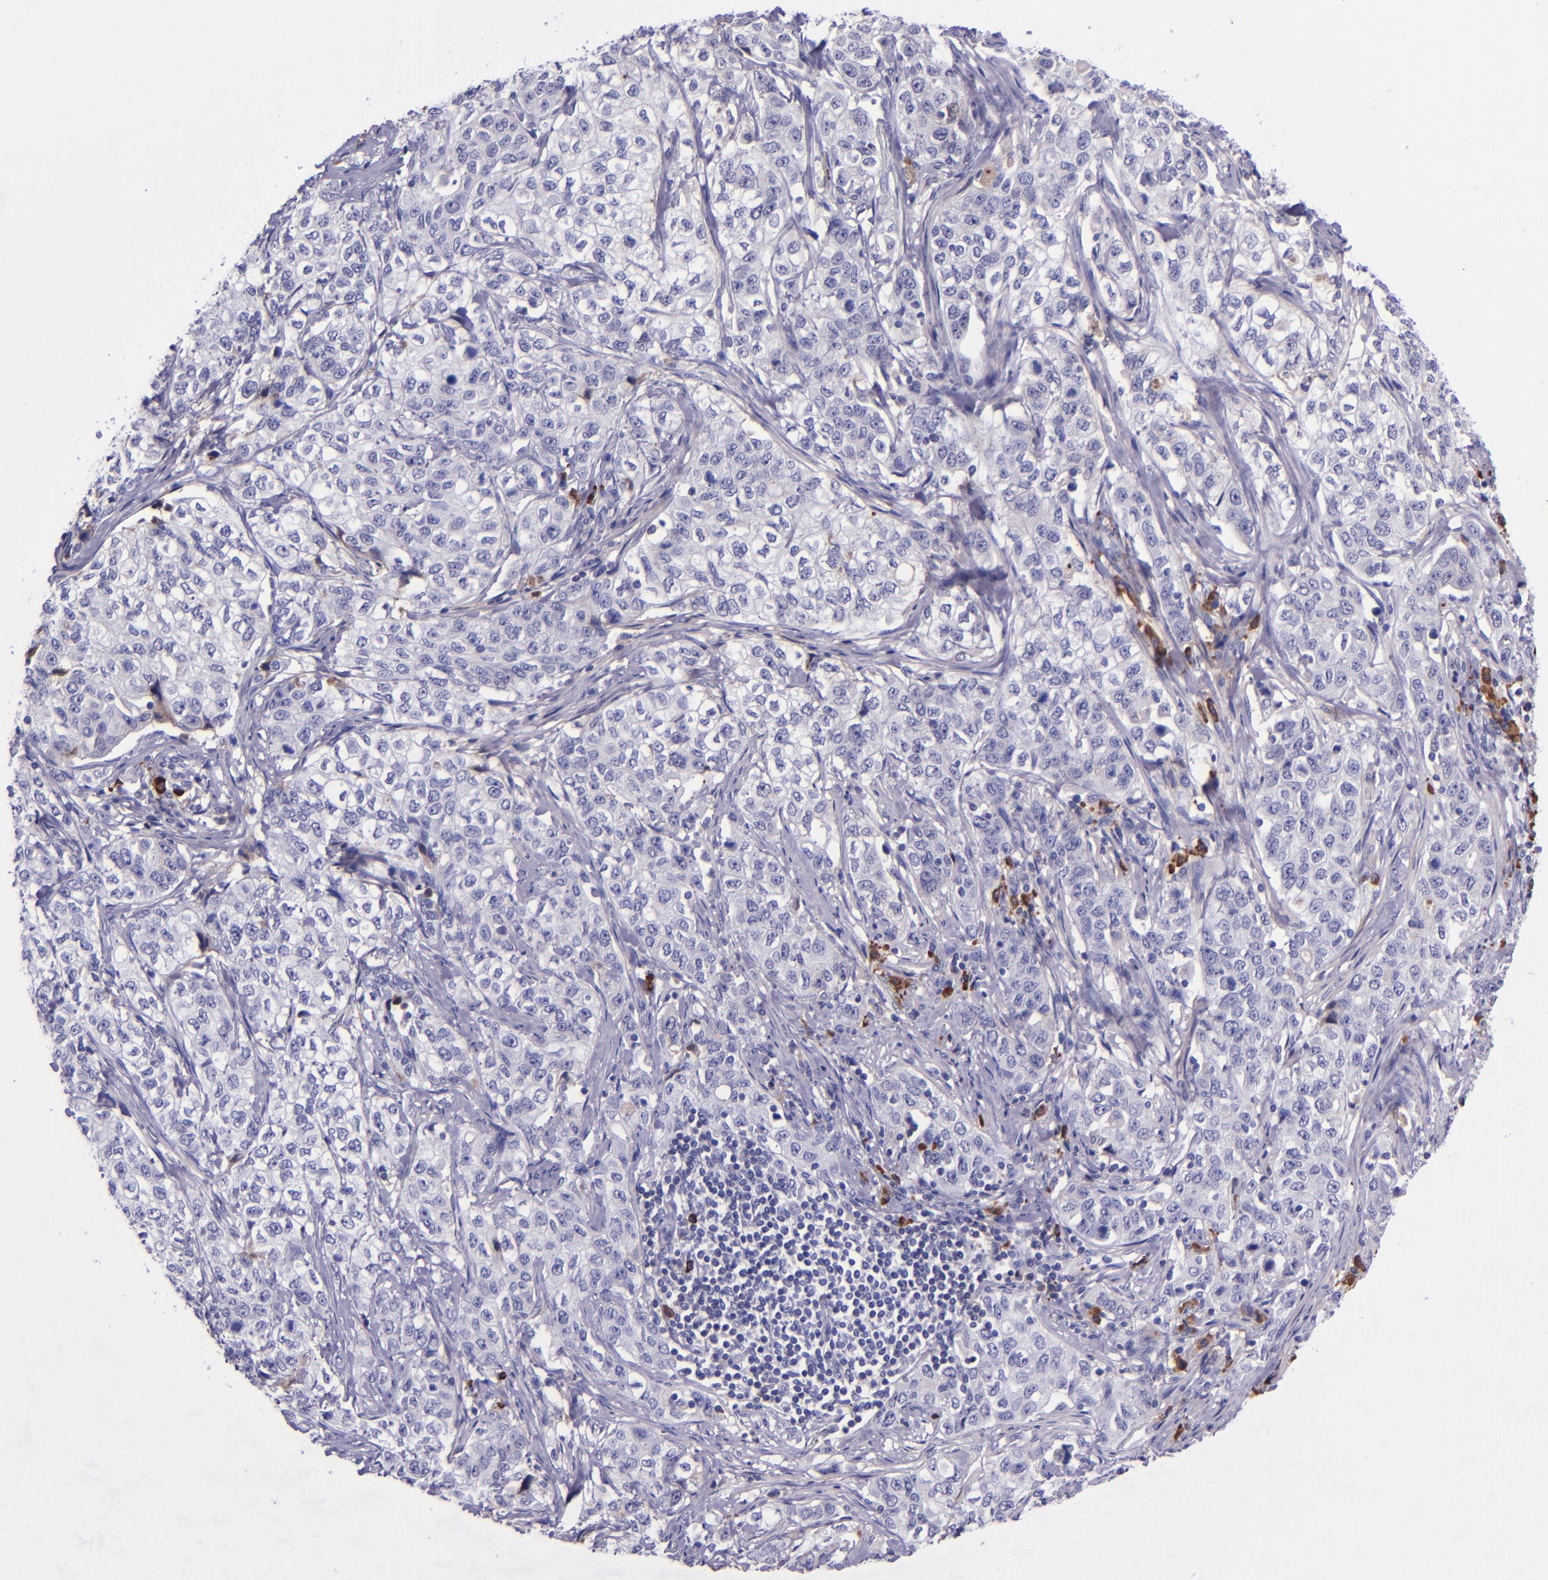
{"staining": {"intensity": "negative", "quantity": "none", "location": "none"}, "tissue": "stomach cancer", "cell_type": "Tumor cells", "image_type": "cancer", "snomed": [{"axis": "morphology", "description": "Adenocarcinoma, NOS"}, {"axis": "topography", "description": "Stomach"}], "caption": "IHC histopathology image of human stomach adenocarcinoma stained for a protein (brown), which exhibits no staining in tumor cells.", "gene": "KNG1", "patient": {"sex": "male", "age": 48}}